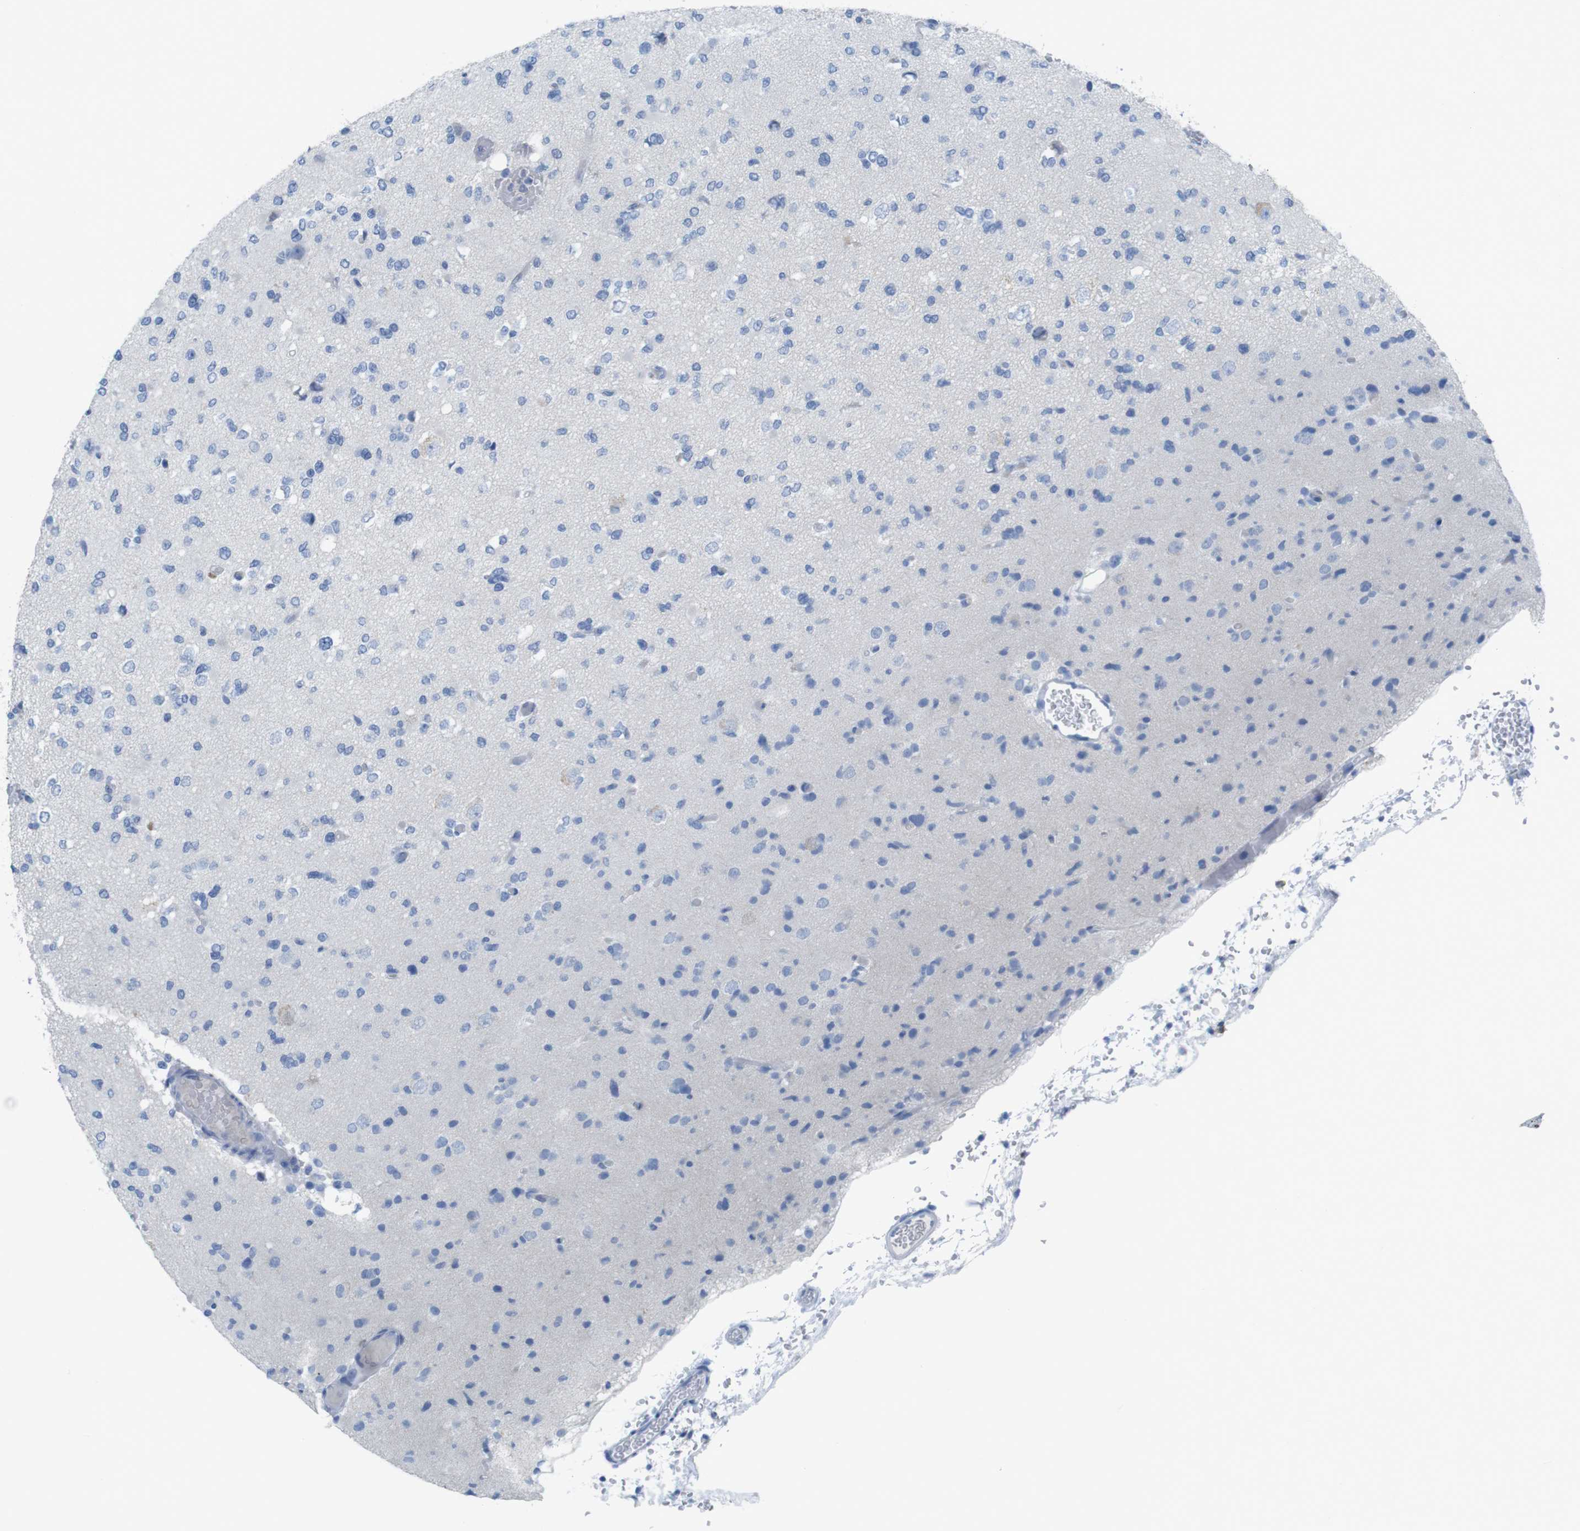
{"staining": {"intensity": "negative", "quantity": "none", "location": "none"}, "tissue": "glioma", "cell_type": "Tumor cells", "image_type": "cancer", "snomed": [{"axis": "morphology", "description": "Glioma, malignant, Low grade"}, {"axis": "topography", "description": "Brain"}], "caption": "Protein analysis of glioma reveals no significant expression in tumor cells.", "gene": "CD5", "patient": {"sex": "female", "age": 22}}